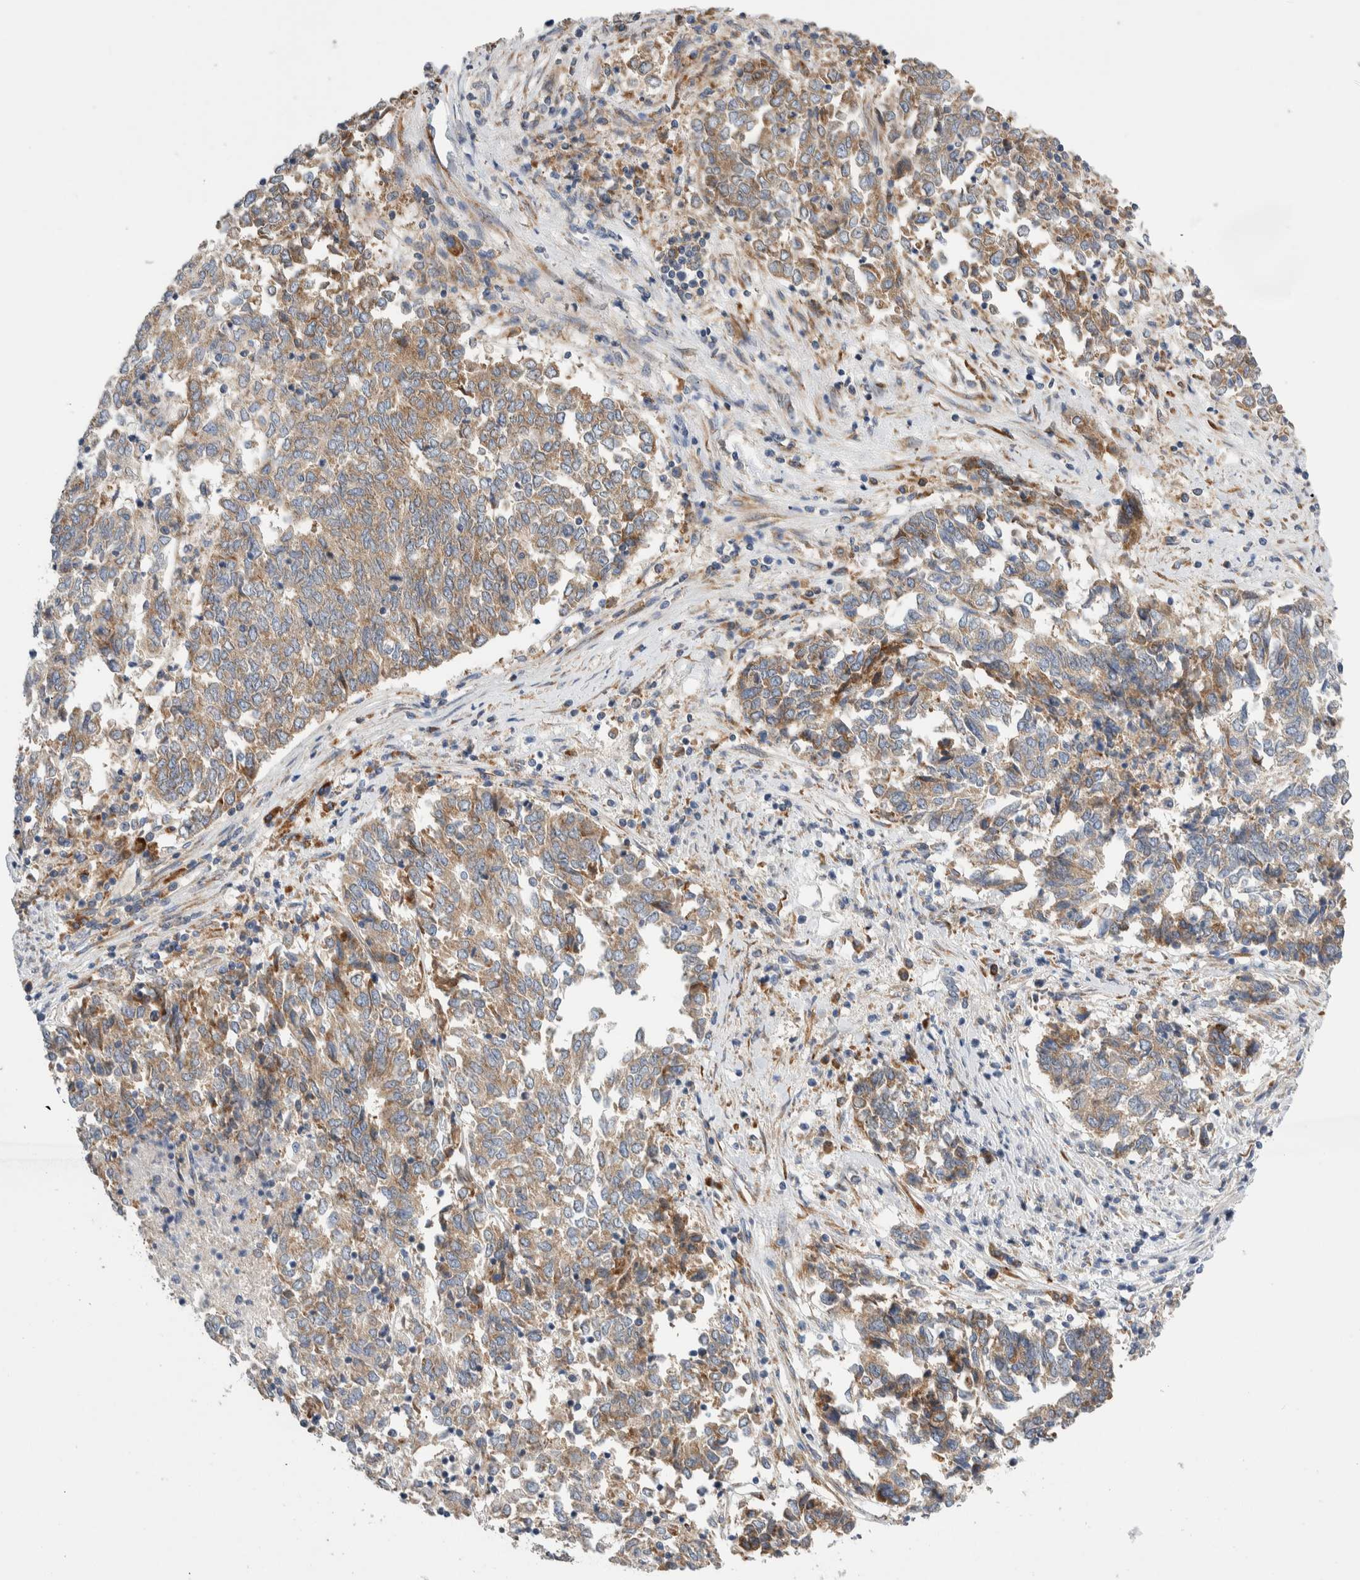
{"staining": {"intensity": "weak", "quantity": "25%-75%", "location": "cytoplasmic/membranous"}, "tissue": "endometrial cancer", "cell_type": "Tumor cells", "image_type": "cancer", "snomed": [{"axis": "morphology", "description": "Adenocarcinoma, NOS"}, {"axis": "topography", "description": "Endometrium"}], "caption": "Protein positivity by IHC exhibits weak cytoplasmic/membranous staining in approximately 25%-75% of tumor cells in endometrial adenocarcinoma.", "gene": "RACK1", "patient": {"sex": "female", "age": 80}}